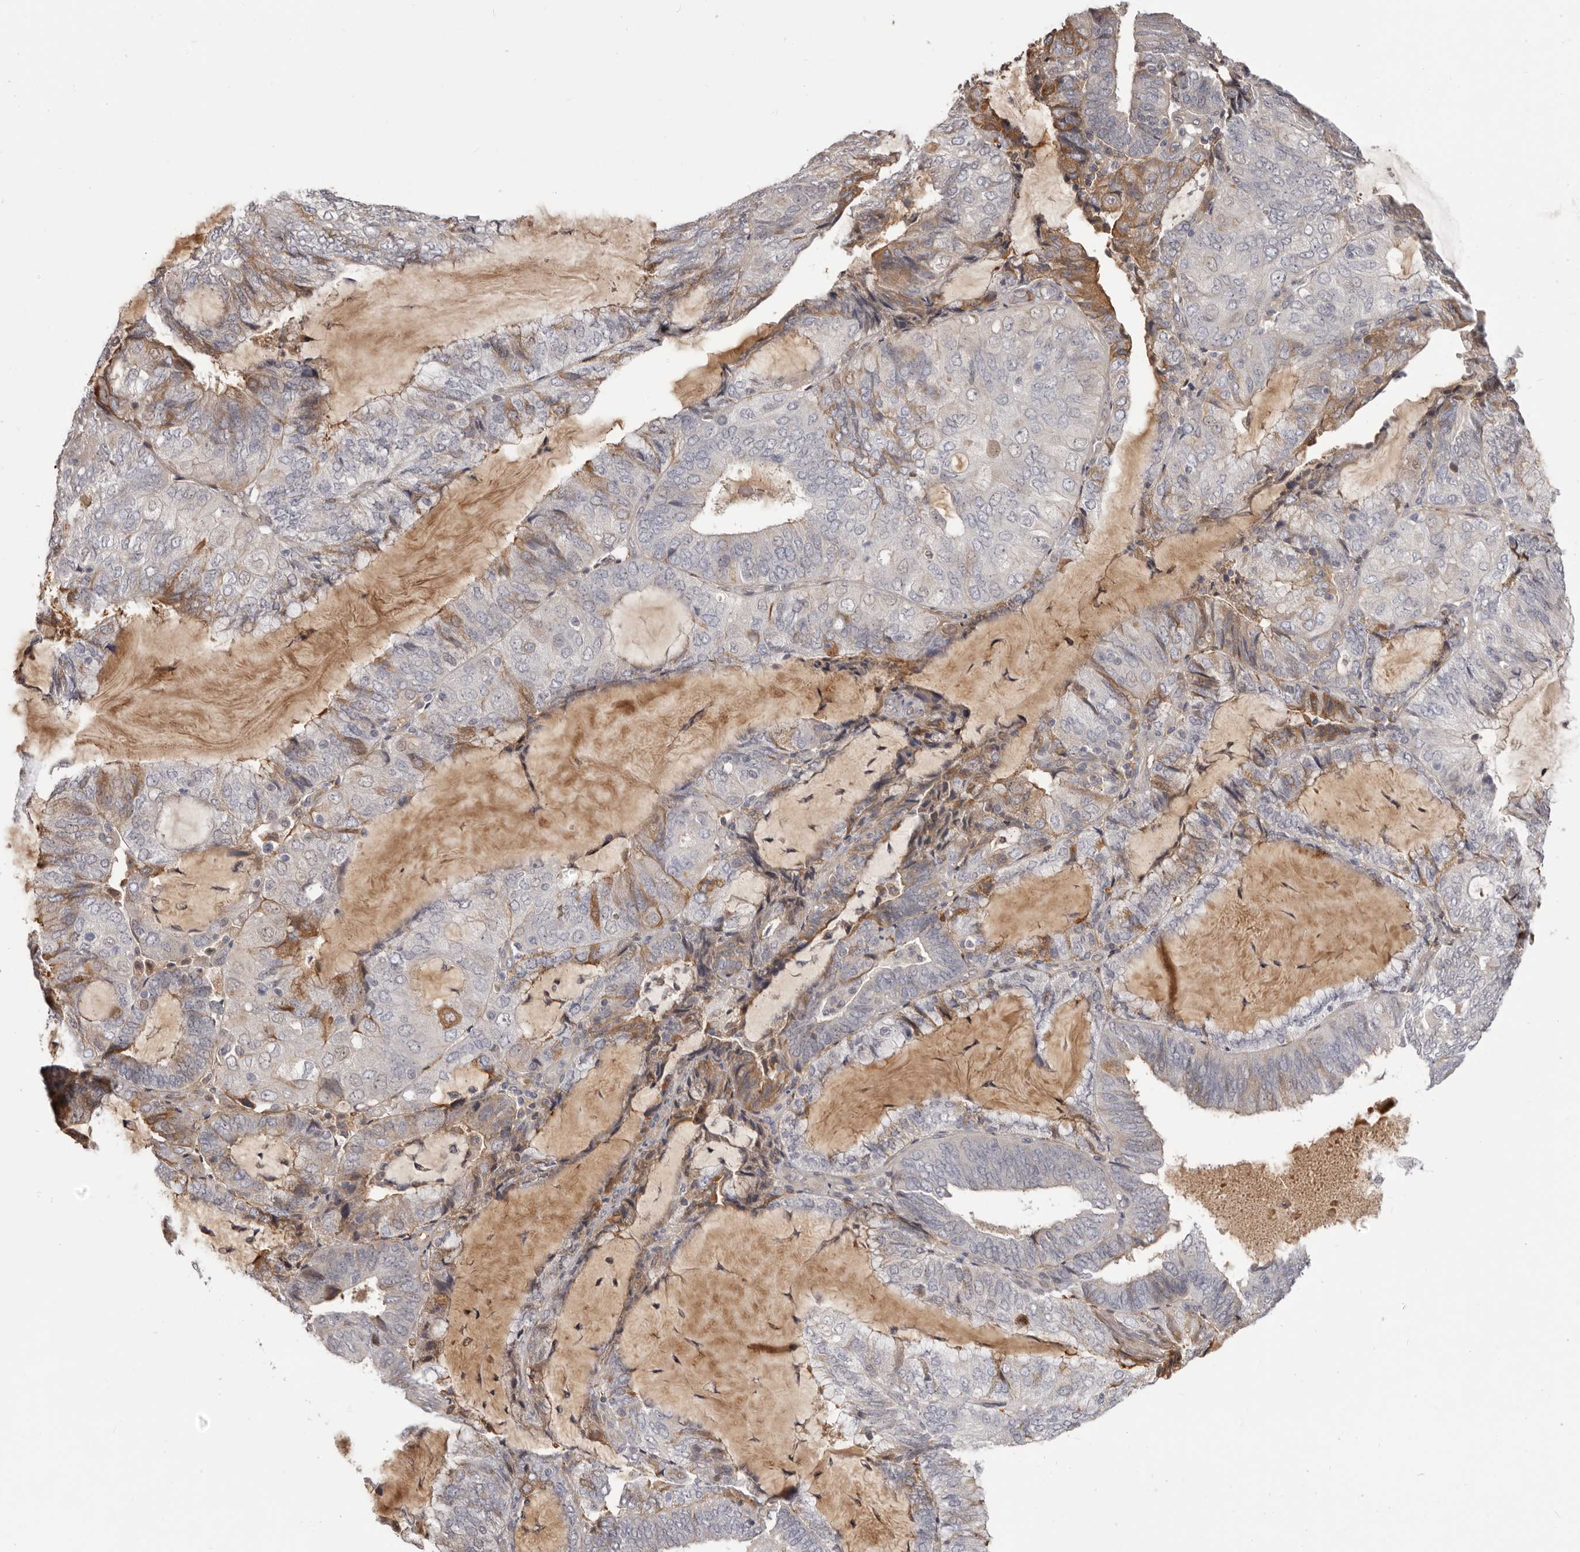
{"staining": {"intensity": "moderate", "quantity": "<25%", "location": "cytoplasmic/membranous"}, "tissue": "endometrial cancer", "cell_type": "Tumor cells", "image_type": "cancer", "snomed": [{"axis": "morphology", "description": "Adenocarcinoma, NOS"}, {"axis": "topography", "description": "Endometrium"}], "caption": "Immunohistochemical staining of human endometrial cancer displays low levels of moderate cytoplasmic/membranous protein expression in approximately <25% of tumor cells.", "gene": "OTUD3", "patient": {"sex": "female", "age": 81}}